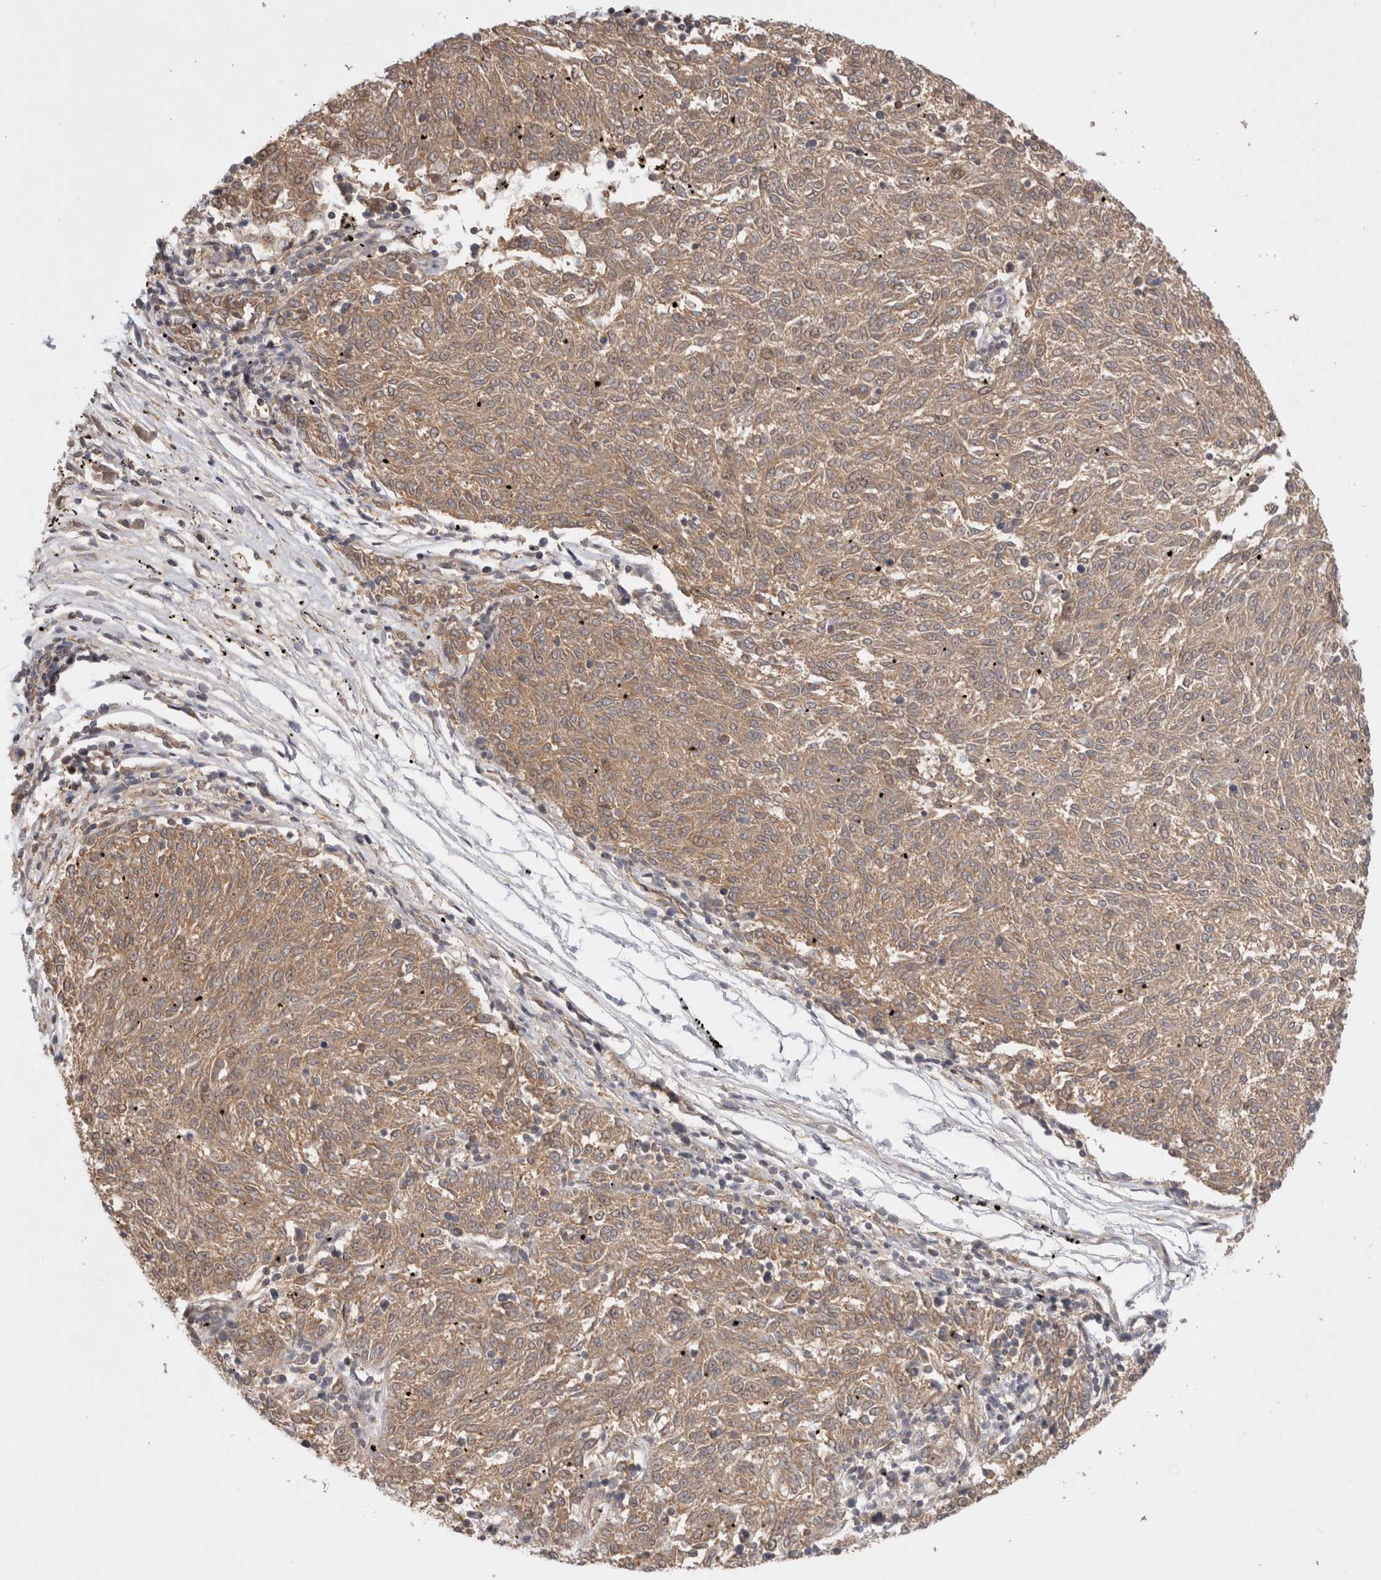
{"staining": {"intensity": "moderate", "quantity": ">75%", "location": "cytoplasmic/membranous"}, "tissue": "melanoma", "cell_type": "Tumor cells", "image_type": "cancer", "snomed": [{"axis": "morphology", "description": "Malignant melanoma, NOS"}, {"axis": "topography", "description": "Skin"}], "caption": "Protein expression analysis of malignant melanoma demonstrates moderate cytoplasmic/membranous expression in approximately >75% of tumor cells. (DAB (3,3'-diaminobenzidine) = brown stain, brightfield microscopy at high magnification).", "gene": "HTT", "patient": {"sex": "female", "age": 72}}